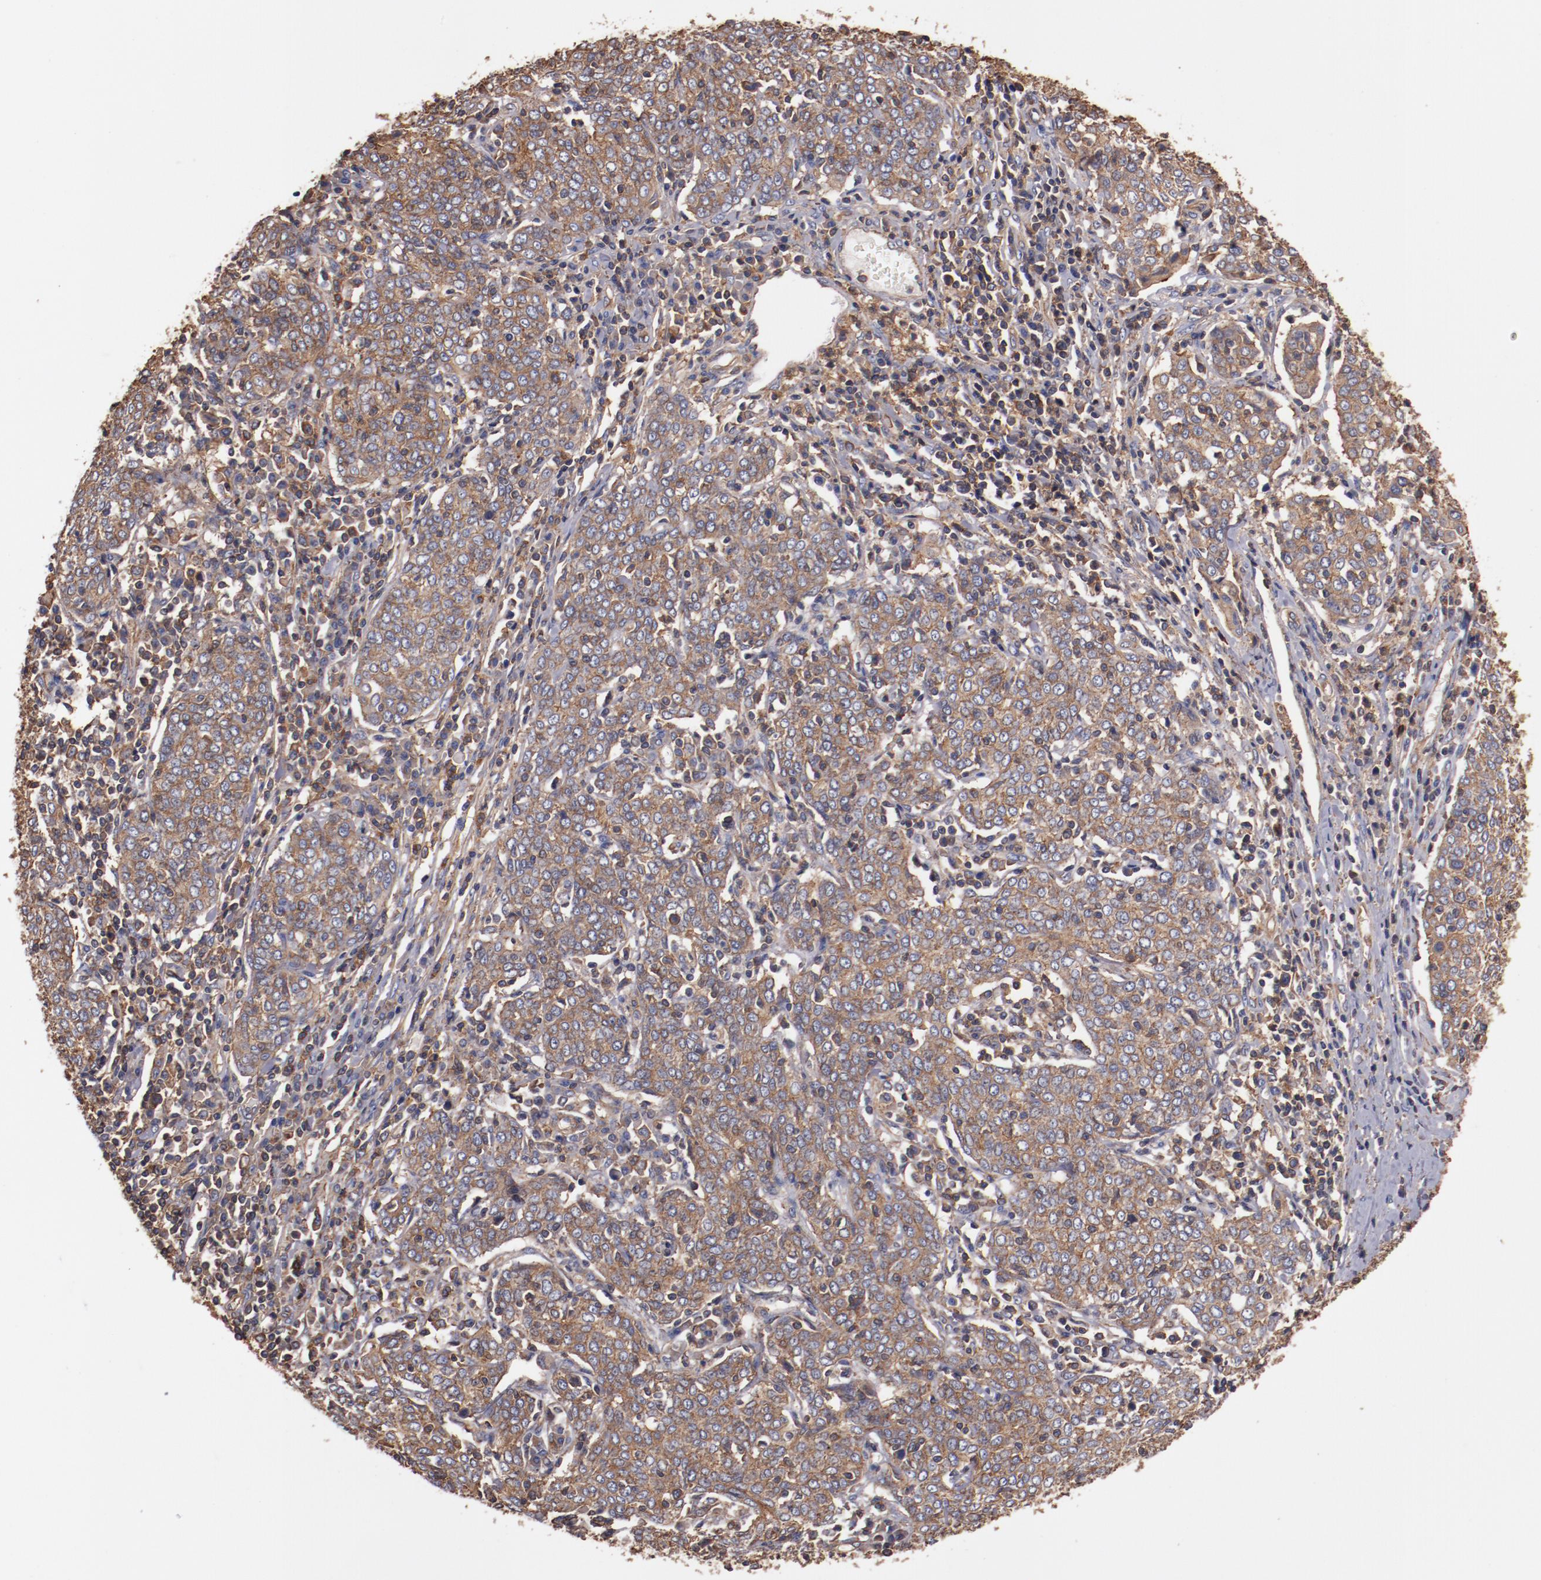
{"staining": {"intensity": "moderate", "quantity": ">75%", "location": "cytoplasmic/membranous"}, "tissue": "cervical cancer", "cell_type": "Tumor cells", "image_type": "cancer", "snomed": [{"axis": "morphology", "description": "Squamous cell carcinoma, NOS"}, {"axis": "topography", "description": "Cervix"}], "caption": "An image showing moderate cytoplasmic/membranous positivity in approximately >75% of tumor cells in cervical cancer (squamous cell carcinoma), as visualized by brown immunohistochemical staining.", "gene": "TMOD3", "patient": {"sex": "female", "age": 40}}